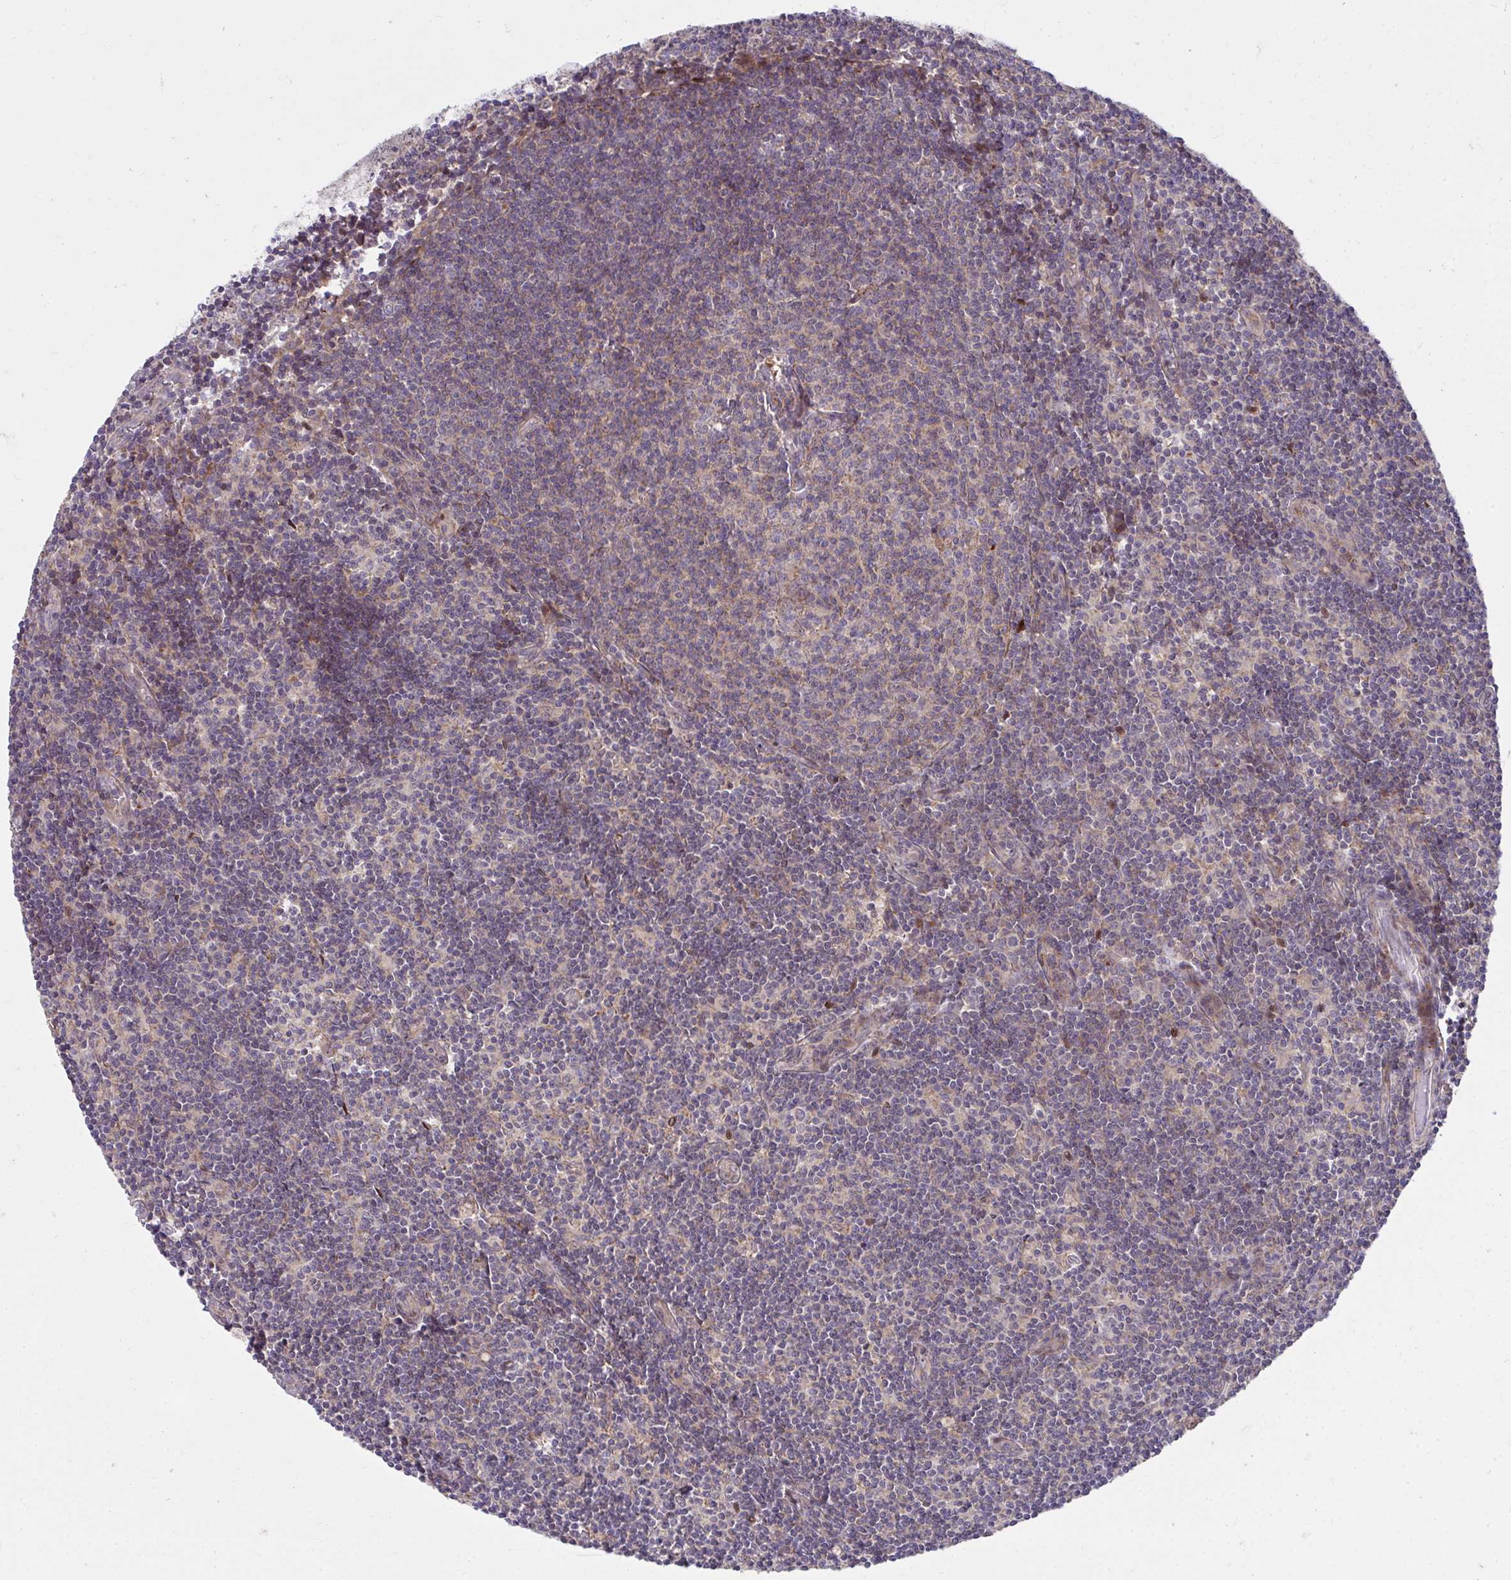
{"staining": {"intensity": "weak", "quantity": "<25%", "location": "cytoplasmic/membranous"}, "tissue": "lymph node", "cell_type": "Germinal center cells", "image_type": "normal", "snomed": [{"axis": "morphology", "description": "Normal tissue, NOS"}, {"axis": "topography", "description": "Lymph node"}], "caption": "Germinal center cells show no significant protein positivity in unremarkable lymph node.", "gene": "C16orf54", "patient": {"sex": "female", "age": 31}}